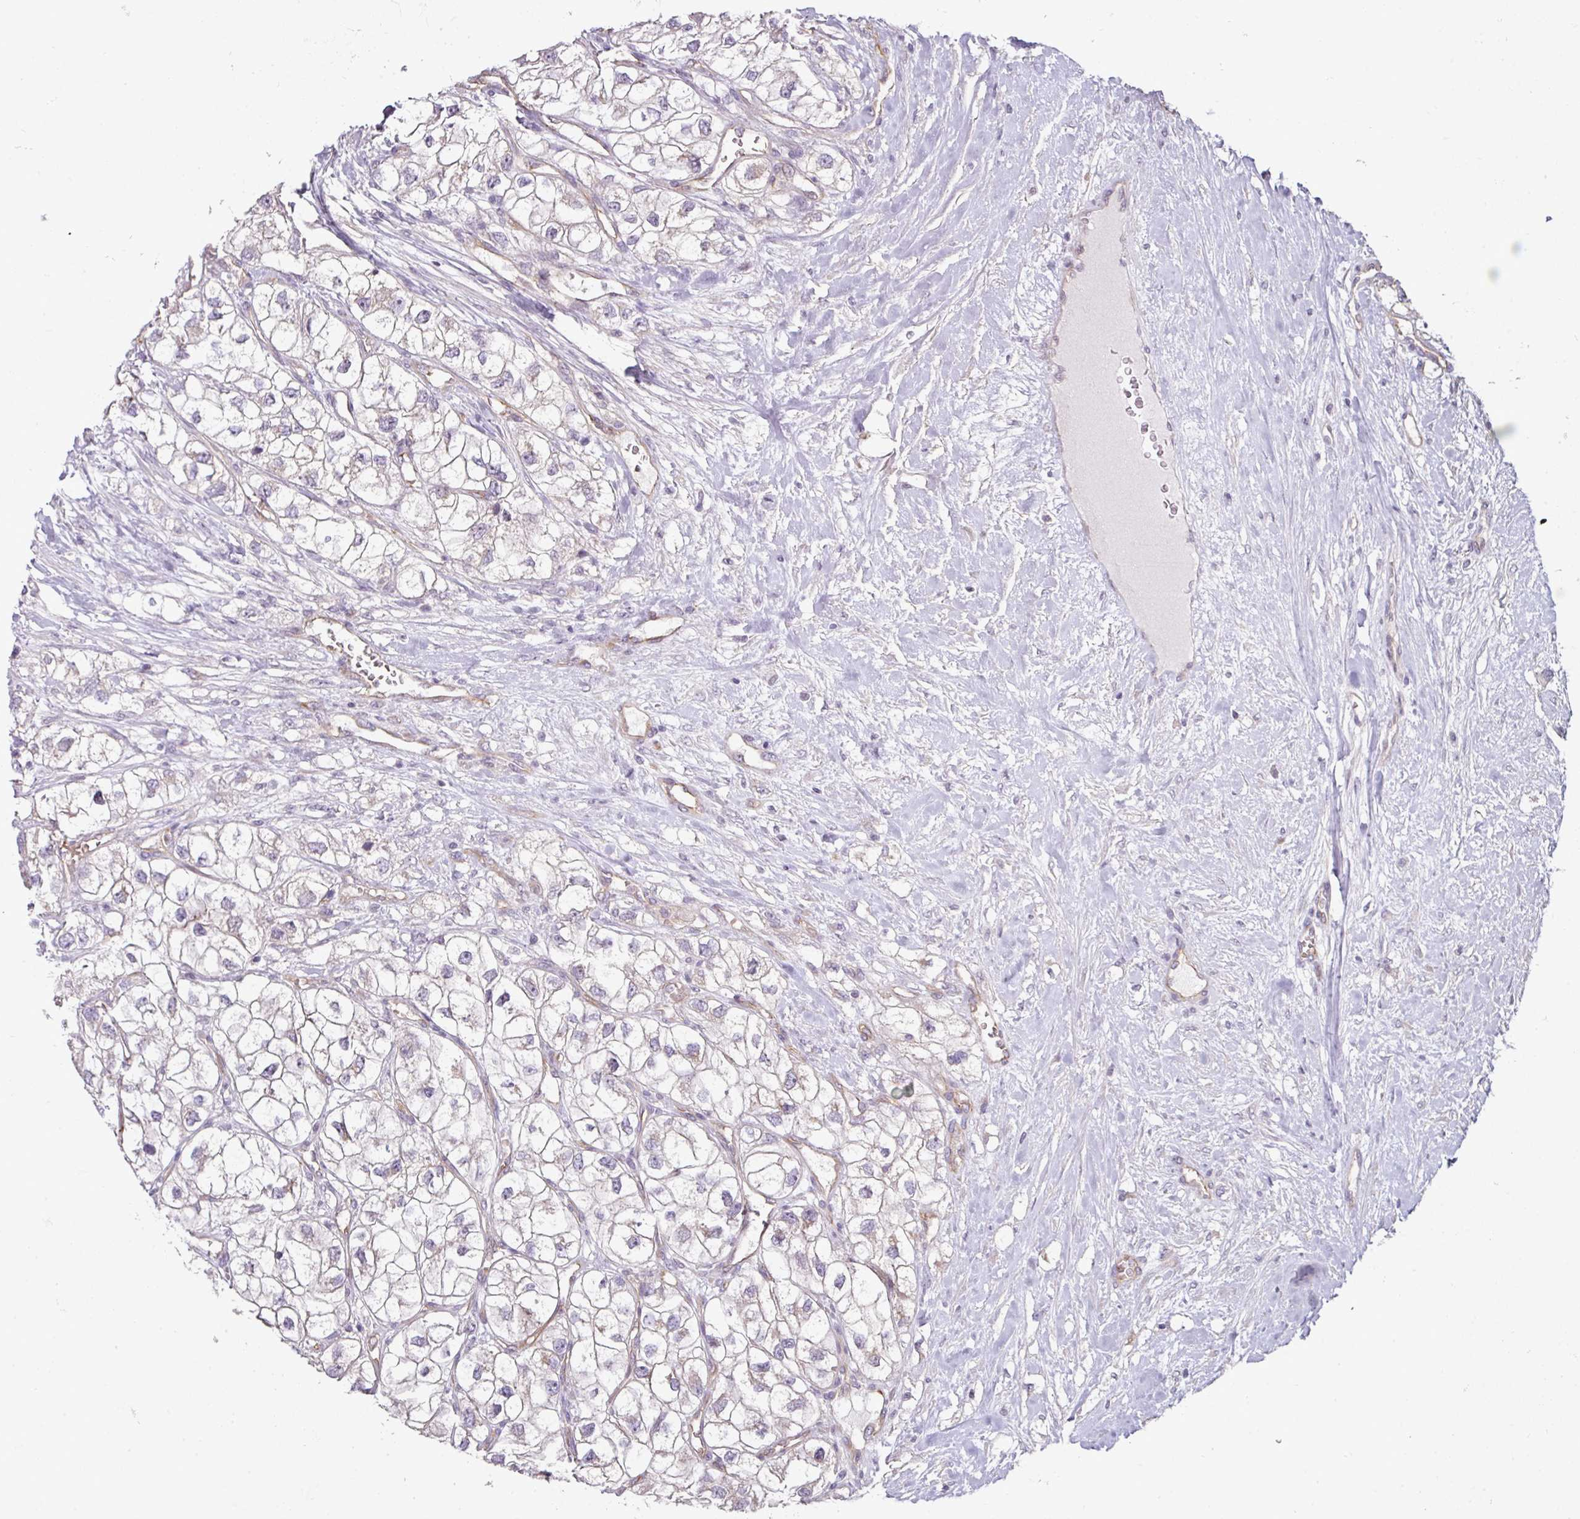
{"staining": {"intensity": "weak", "quantity": "<25%", "location": "cytoplasmic/membranous"}, "tissue": "renal cancer", "cell_type": "Tumor cells", "image_type": "cancer", "snomed": [{"axis": "morphology", "description": "Adenocarcinoma, NOS"}, {"axis": "topography", "description": "Kidney"}], "caption": "Immunohistochemical staining of human renal cancer (adenocarcinoma) exhibits no significant positivity in tumor cells.", "gene": "C19orf33", "patient": {"sex": "male", "age": 59}}